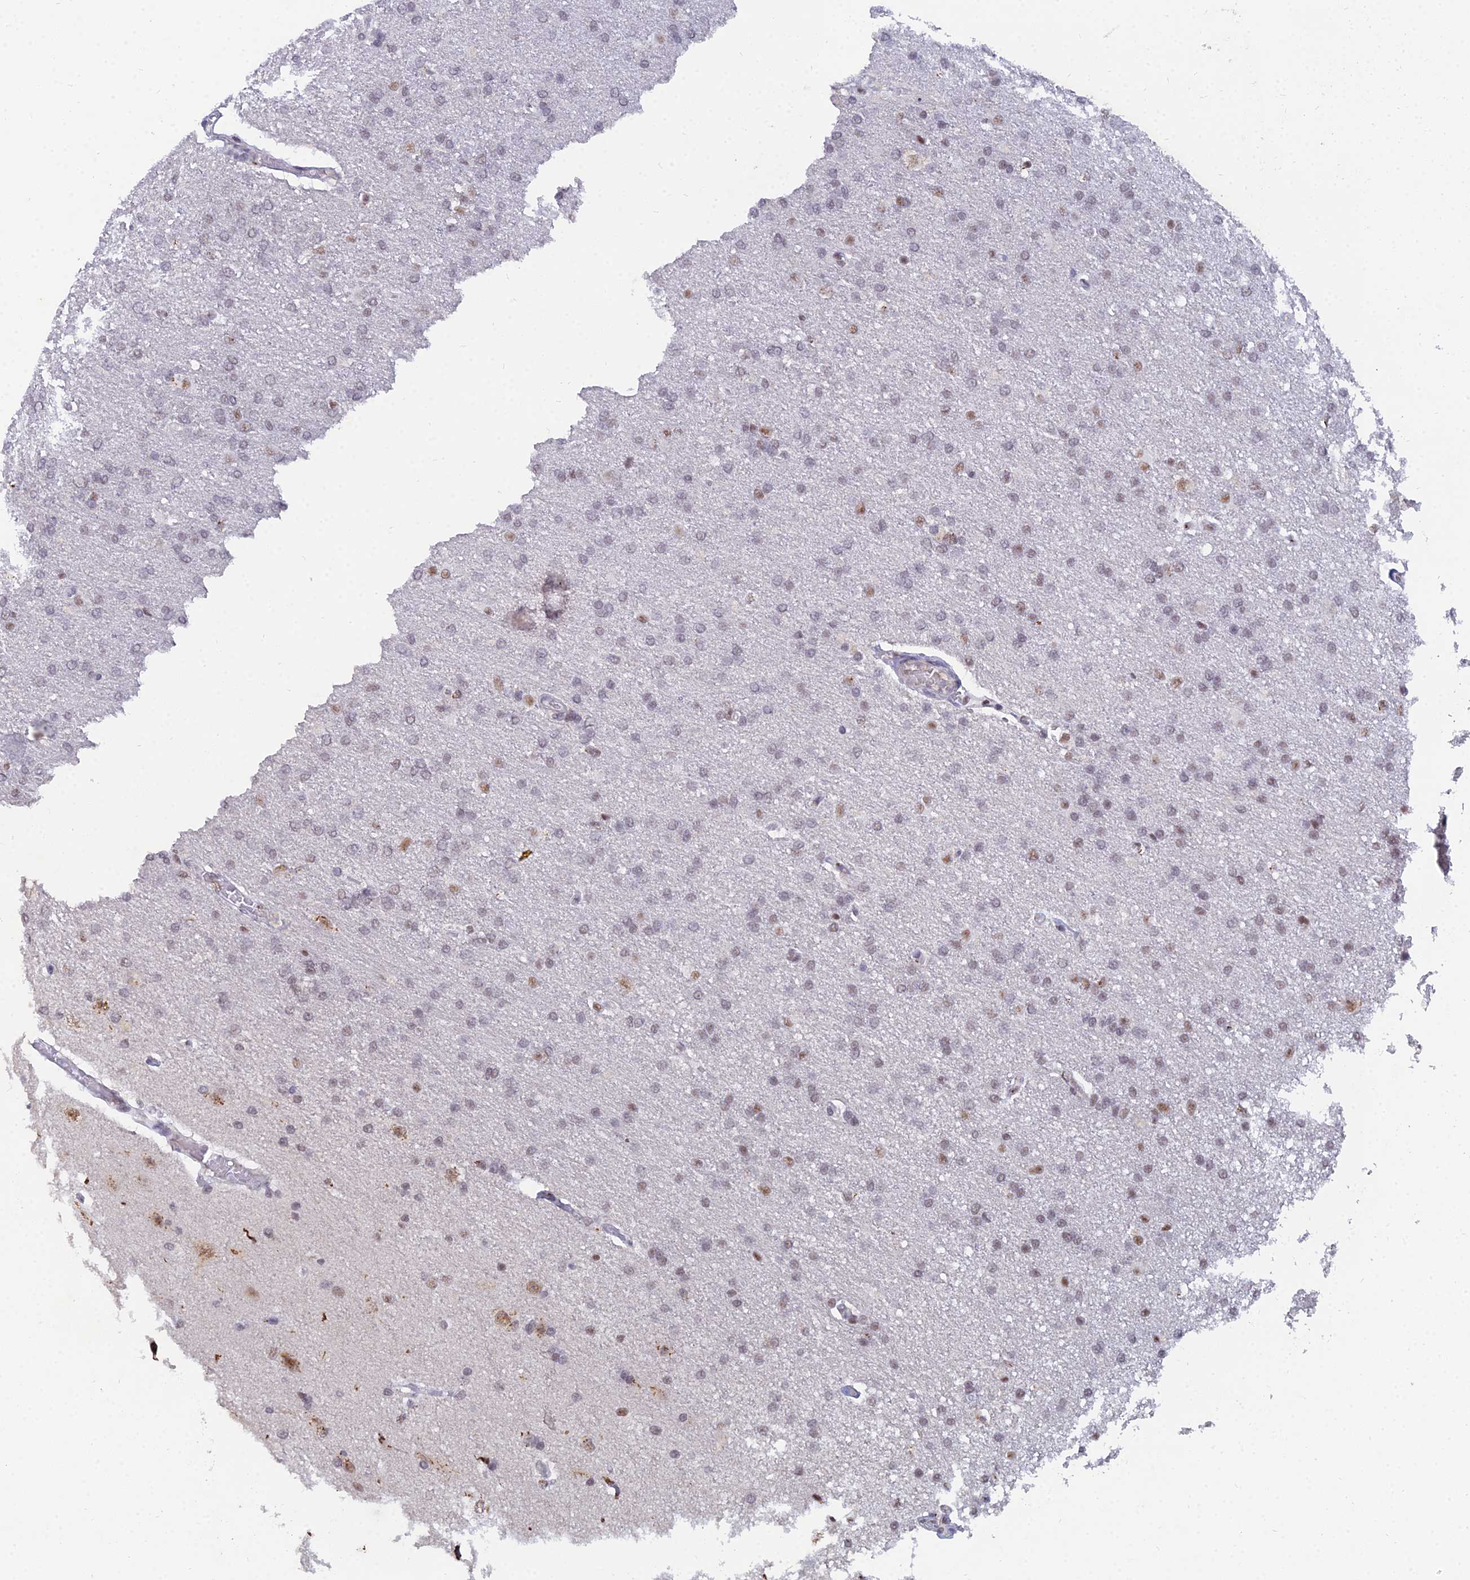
{"staining": {"intensity": "moderate", "quantity": "<25%", "location": "nuclear"}, "tissue": "glioma", "cell_type": "Tumor cells", "image_type": "cancer", "snomed": [{"axis": "morphology", "description": "Glioma, malignant, High grade"}, {"axis": "topography", "description": "Brain"}], "caption": "Protein expression analysis of glioma reveals moderate nuclear expression in about <25% of tumor cells.", "gene": "THOC3", "patient": {"sex": "male", "age": 72}}